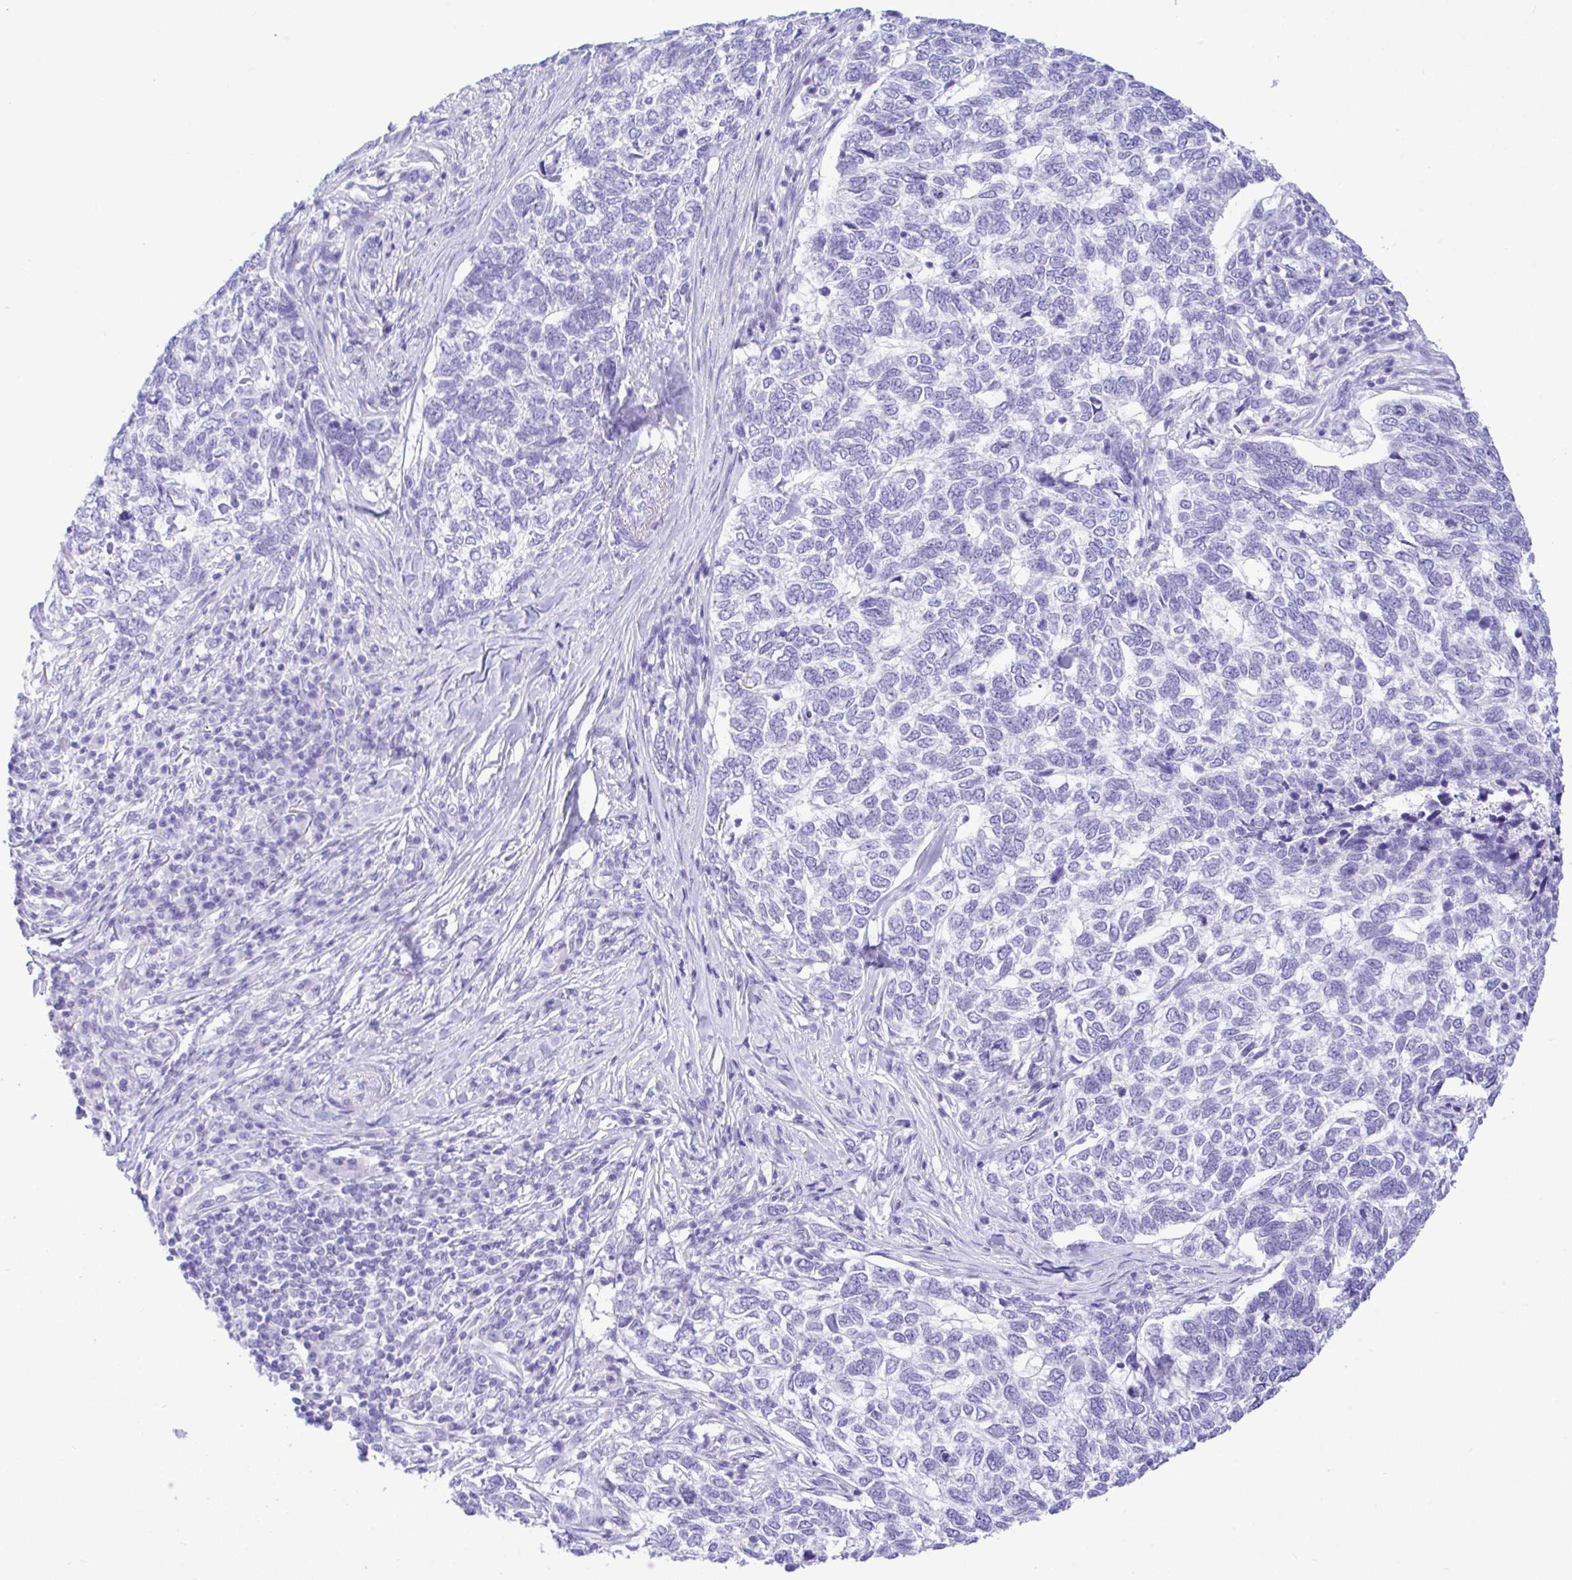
{"staining": {"intensity": "negative", "quantity": "none", "location": "none"}, "tissue": "skin cancer", "cell_type": "Tumor cells", "image_type": "cancer", "snomed": [{"axis": "morphology", "description": "Basal cell carcinoma"}, {"axis": "topography", "description": "Skin"}], "caption": "Skin cancer was stained to show a protein in brown. There is no significant positivity in tumor cells.", "gene": "SELENOV", "patient": {"sex": "female", "age": 65}}